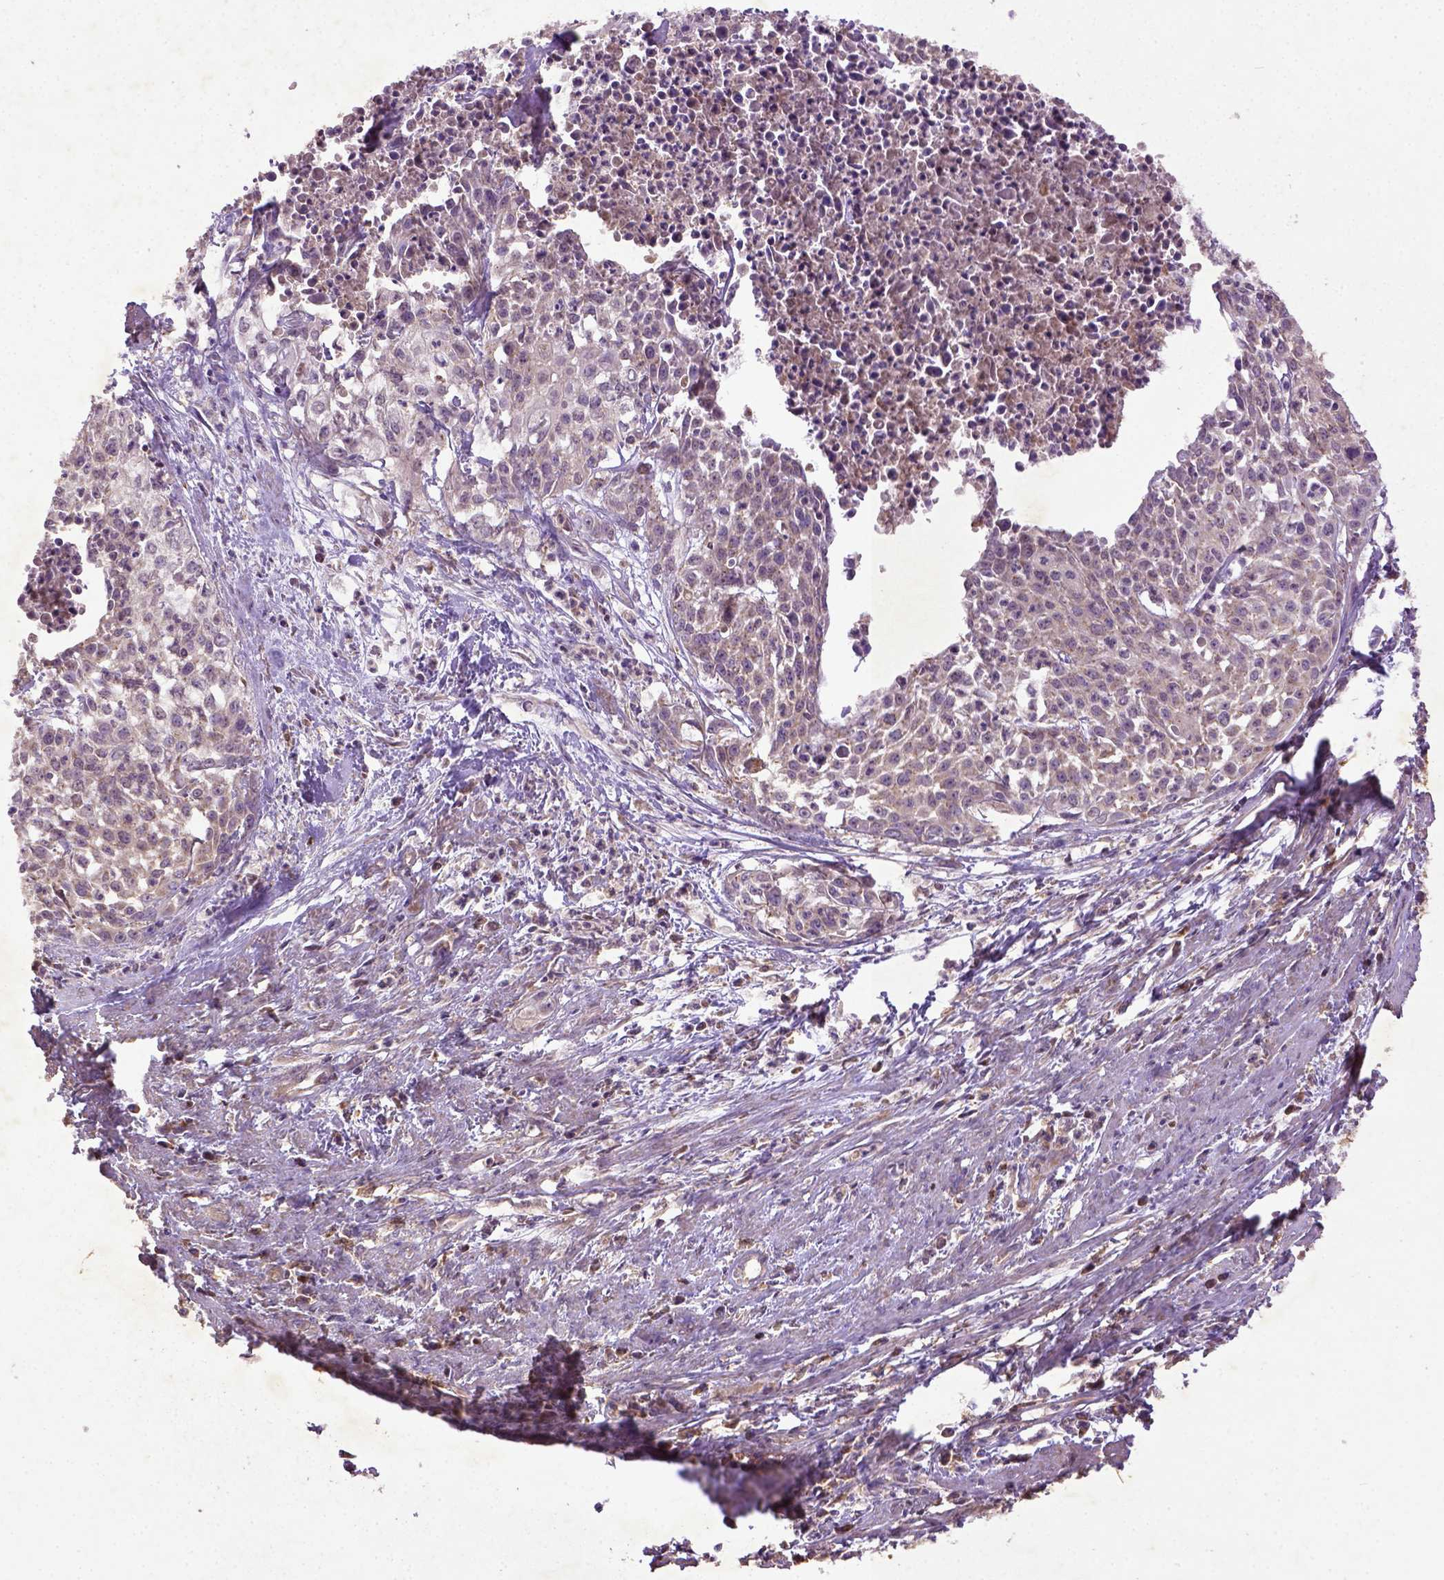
{"staining": {"intensity": "moderate", "quantity": ">75%", "location": "cytoplasmic/membranous"}, "tissue": "cervical cancer", "cell_type": "Tumor cells", "image_type": "cancer", "snomed": [{"axis": "morphology", "description": "Squamous cell carcinoma, NOS"}, {"axis": "topography", "description": "Cervix"}], "caption": "An image of cervical squamous cell carcinoma stained for a protein displays moderate cytoplasmic/membranous brown staining in tumor cells.", "gene": "MT-CO1", "patient": {"sex": "female", "age": 39}}